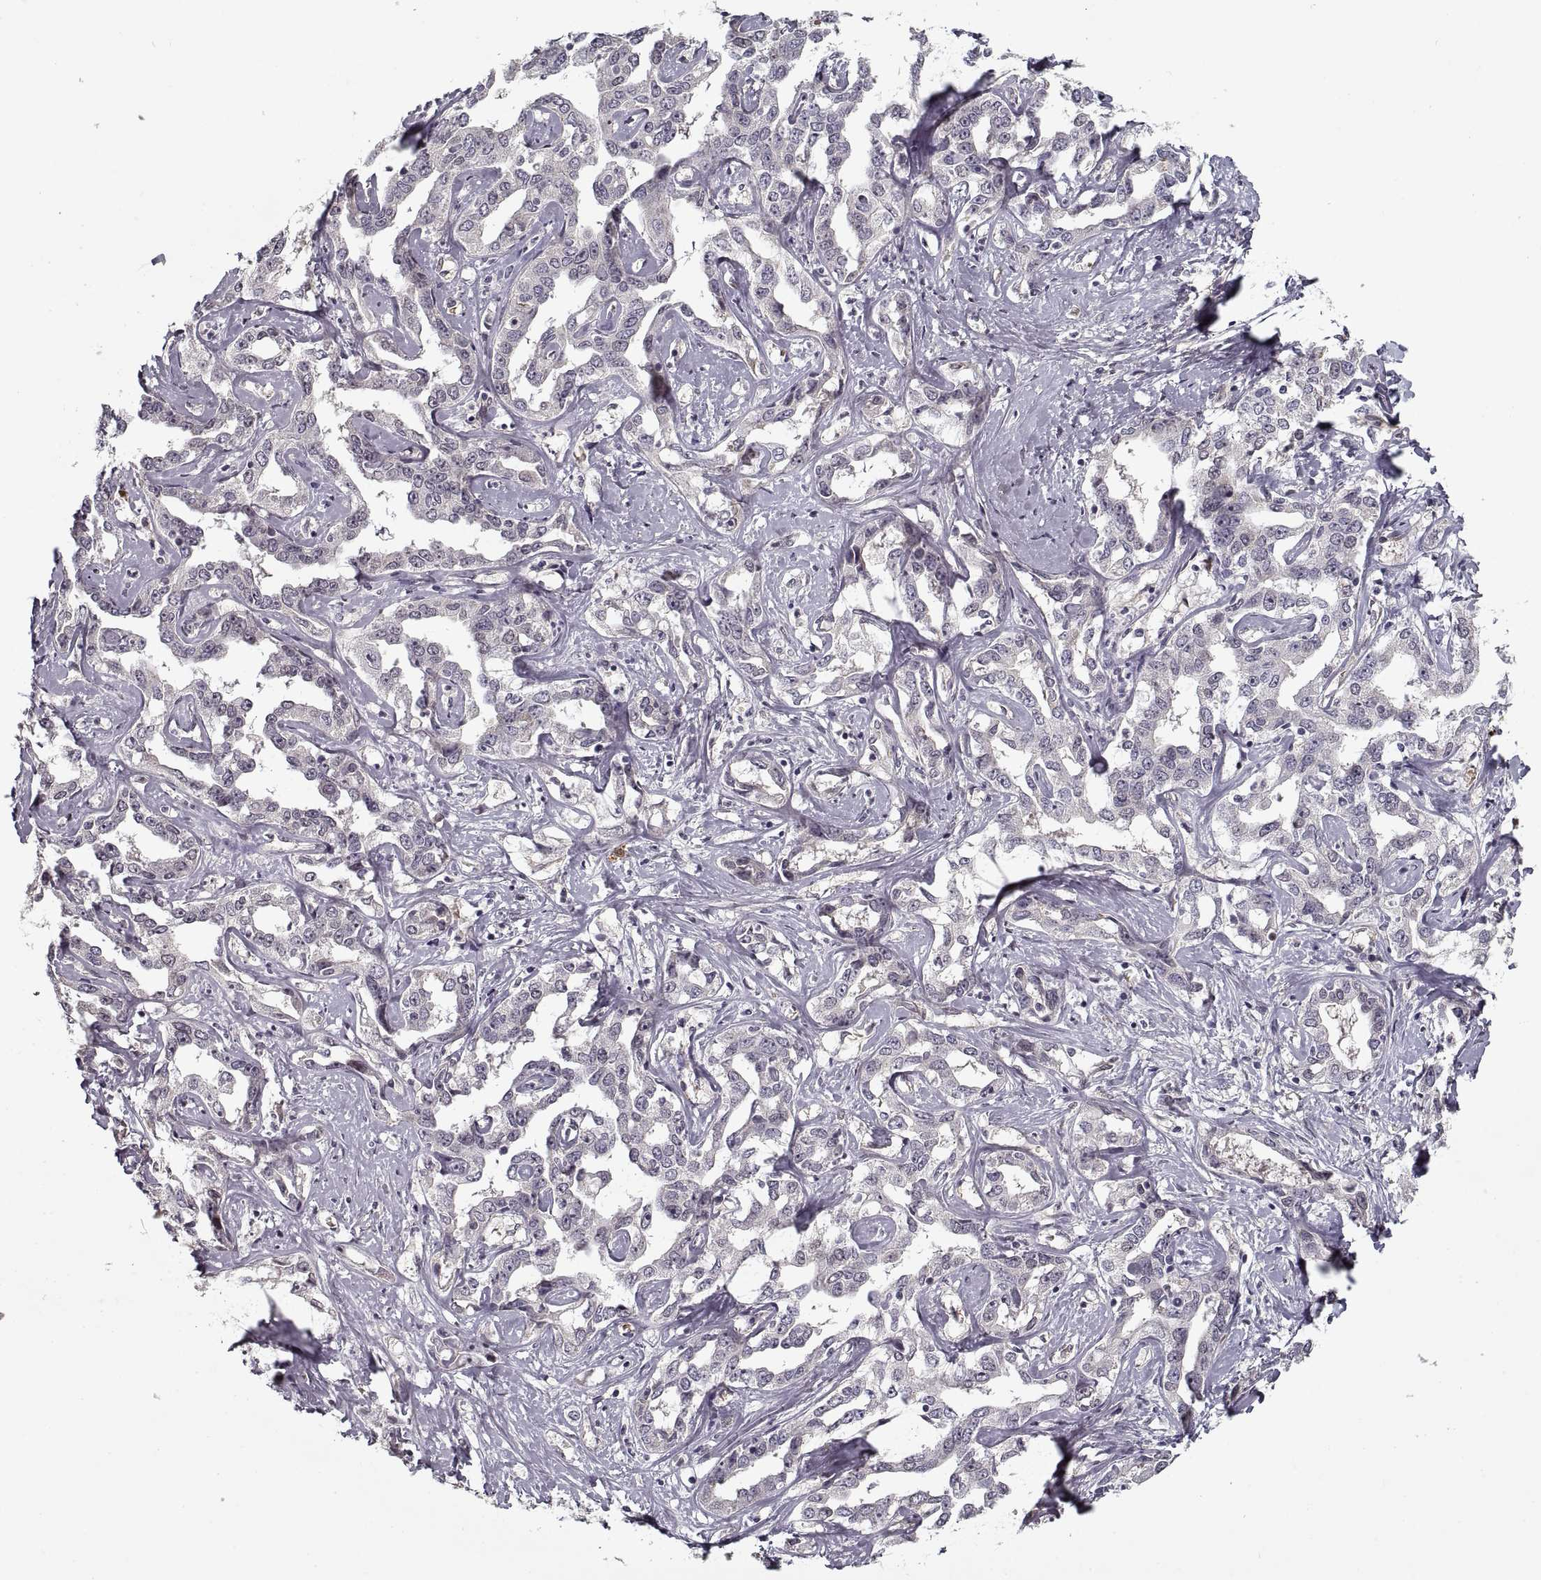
{"staining": {"intensity": "negative", "quantity": "none", "location": "none"}, "tissue": "liver cancer", "cell_type": "Tumor cells", "image_type": "cancer", "snomed": [{"axis": "morphology", "description": "Cholangiocarcinoma"}, {"axis": "topography", "description": "Liver"}], "caption": "The image demonstrates no staining of tumor cells in liver cancer (cholangiocarcinoma). The staining is performed using DAB brown chromogen with nuclei counter-stained in using hematoxylin.", "gene": "LAMB2", "patient": {"sex": "male", "age": 59}}